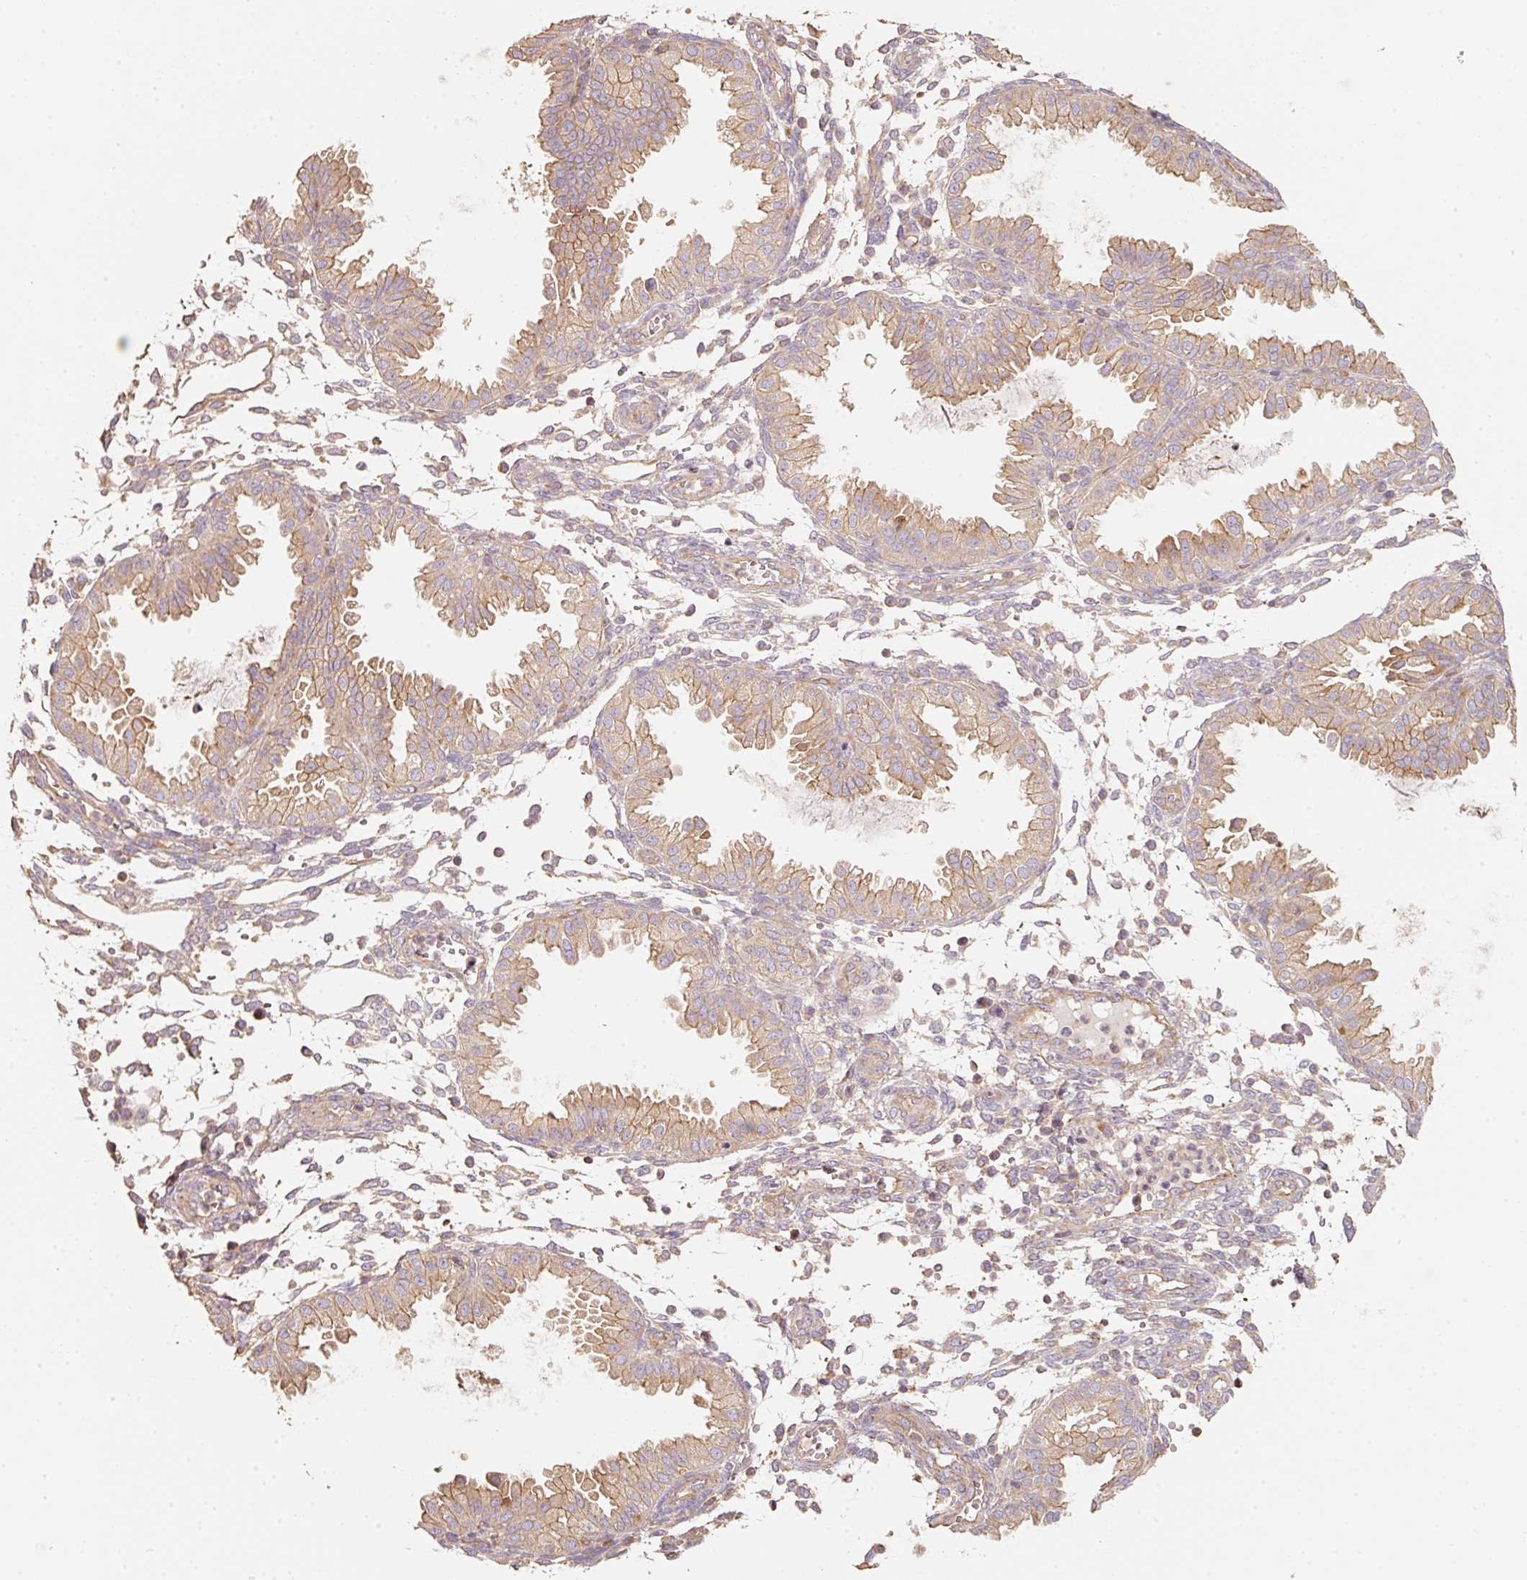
{"staining": {"intensity": "moderate", "quantity": ">75%", "location": "cytoplasmic/membranous"}, "tissue": "endometrium", "cell_type": "Cells in endometrial stroma", "image_type": "normal", "snomed": [{"axis": "morphology", "description": "Normal tissue, NOS"}, {"axis": "topography", "description": "Endometrium"}], "caption": "Moderate cytoplasmic/membranous expression for a protein is present in approximately >75% of cells in endometrial stroma of normal endometrium using IHC.", "gene": "CEP95", "patient": {"sex": "female", "age": 33}}